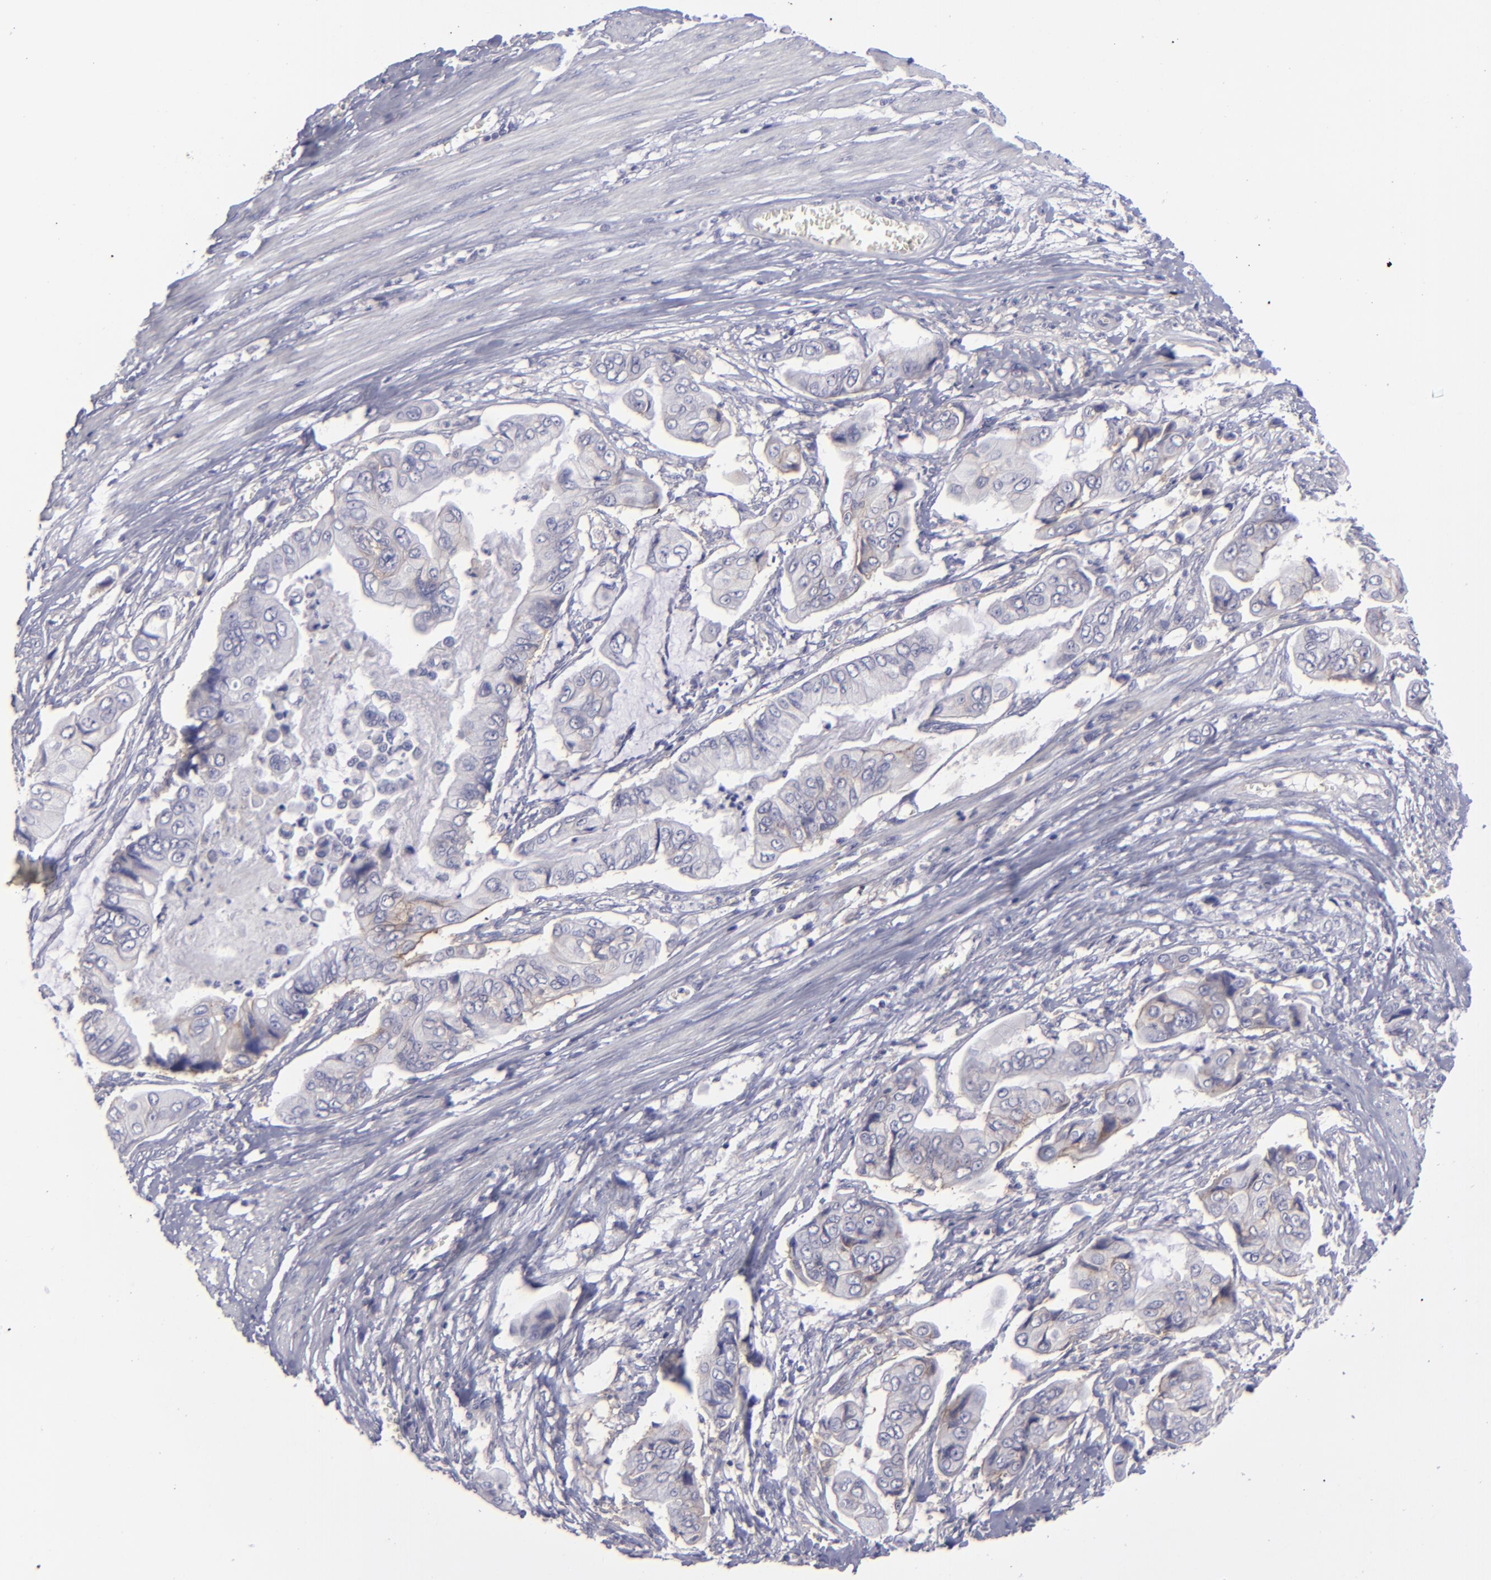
{"staining": {"intensity": "weak", "quantity": "<25%", "location": "cytoplasmic/membranous"}, "tissue": "stomach cancer", "cell_type": "Tumor cells", "image_type": "cancer", "snomed": [{"axis": "morphology", "description": "Adenocarcinoma, NOS"}, {"axis": "topography", "description": "Stomach, upper"}], "caption": "Immunohistochemistry of stomach cancer reveals no positivity in tumor cells. (DAB (3,3'-diaminobenzidine) IHC with hematoxylin counter stain).", "gene": "BSG", "patient": {"sex": "male", "age": 80}}